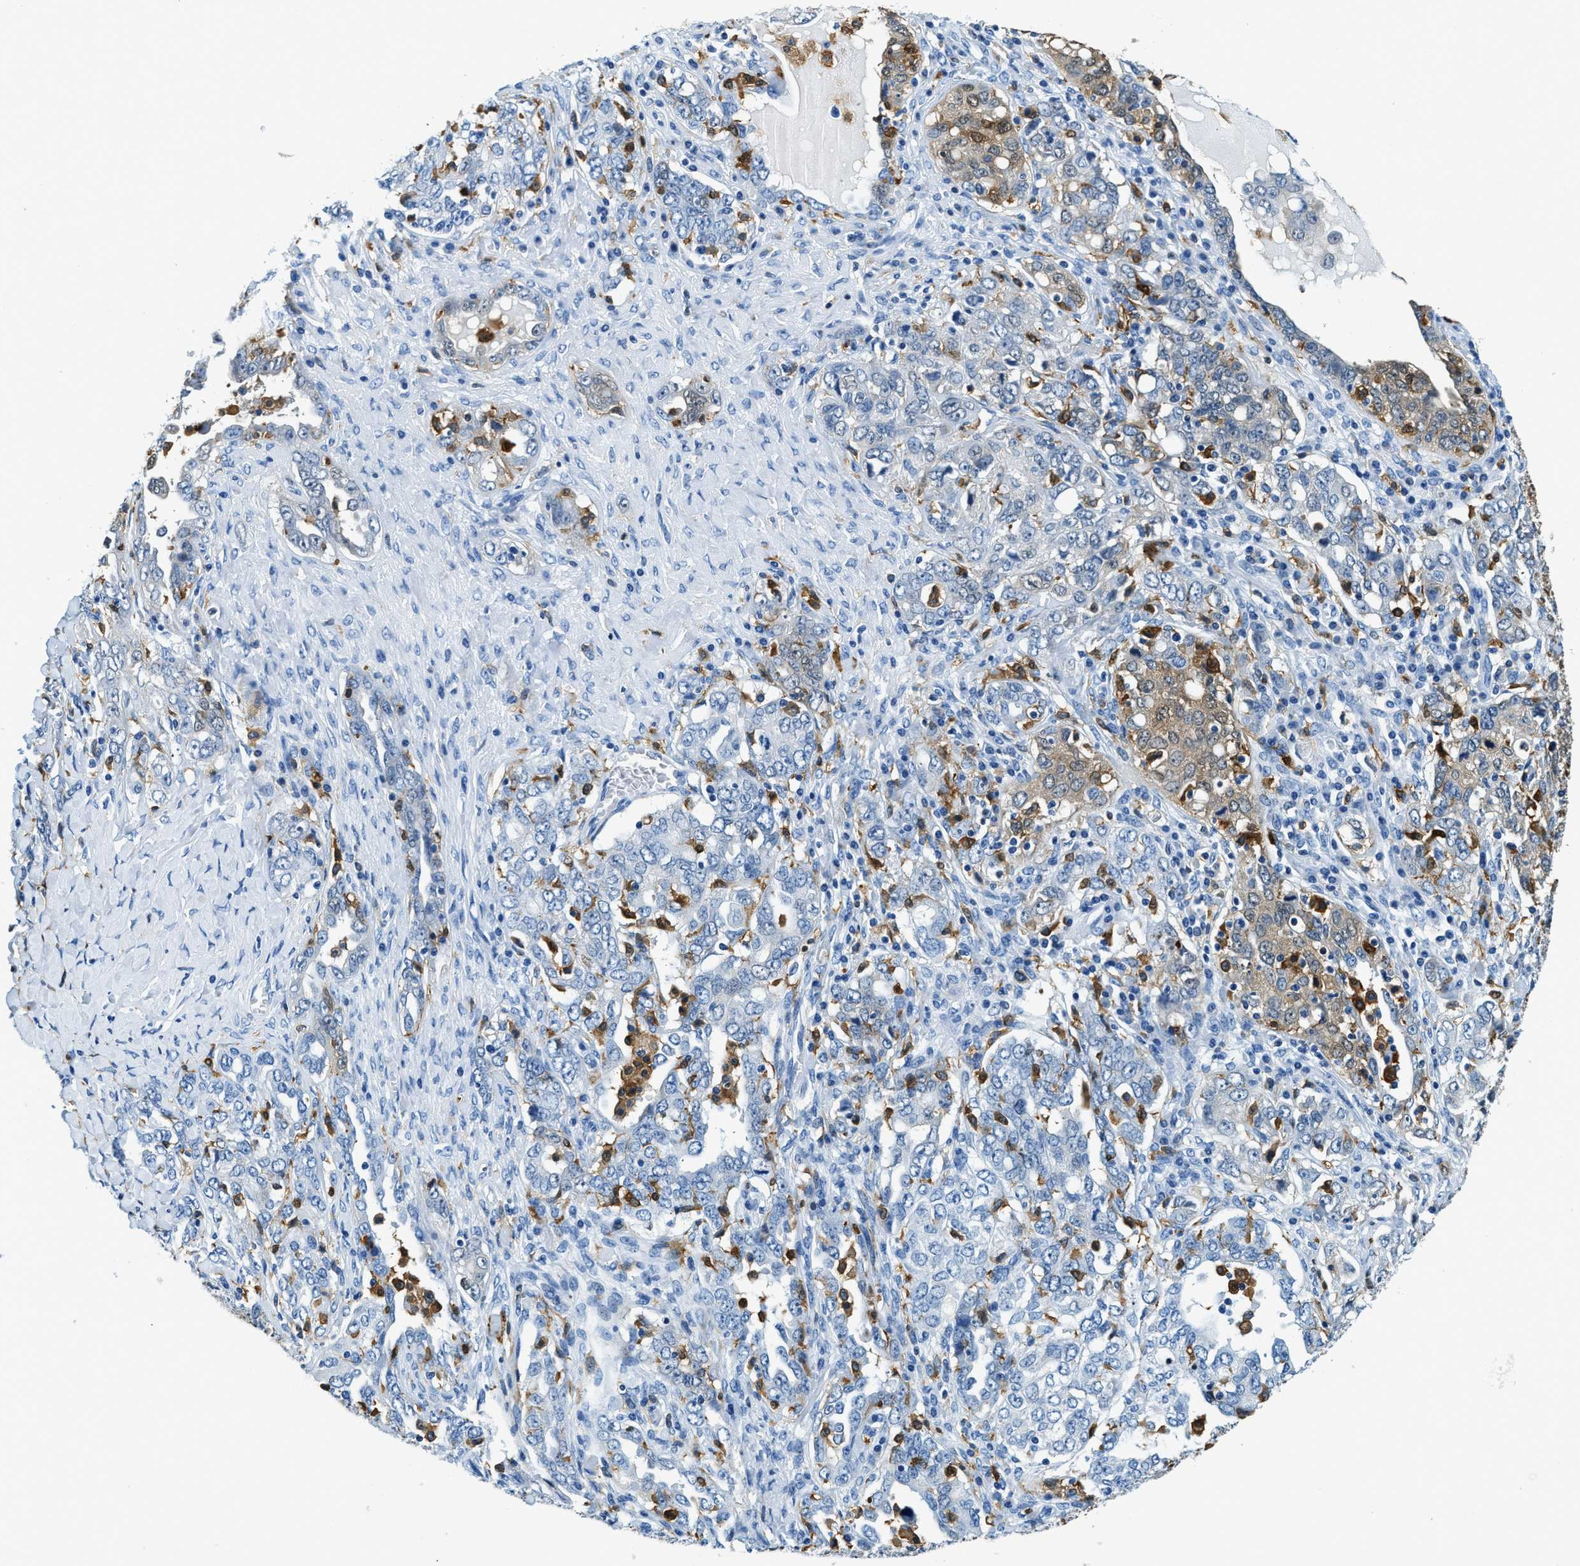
{"staining": {"intensity": "weak", "quantity": "<25%", "location": "cytoplasmic/membranous"}, "tissue": "ovarian cancer", "cell_type": "Tumor cells", "image_type": "cancer", "snomed": [{"axis": "morphology", "description": "Carcinoma, endometroid"}, {"axis": "topography", "description": "Ovary"}], "caption": "This is a photomicrograph of immunohistochemistry (IHC) staining of ovarian cancer, which shows no staining in tumor cells.", "gene": "CAPG", "patient": {"sex": "female", "age": 62}}